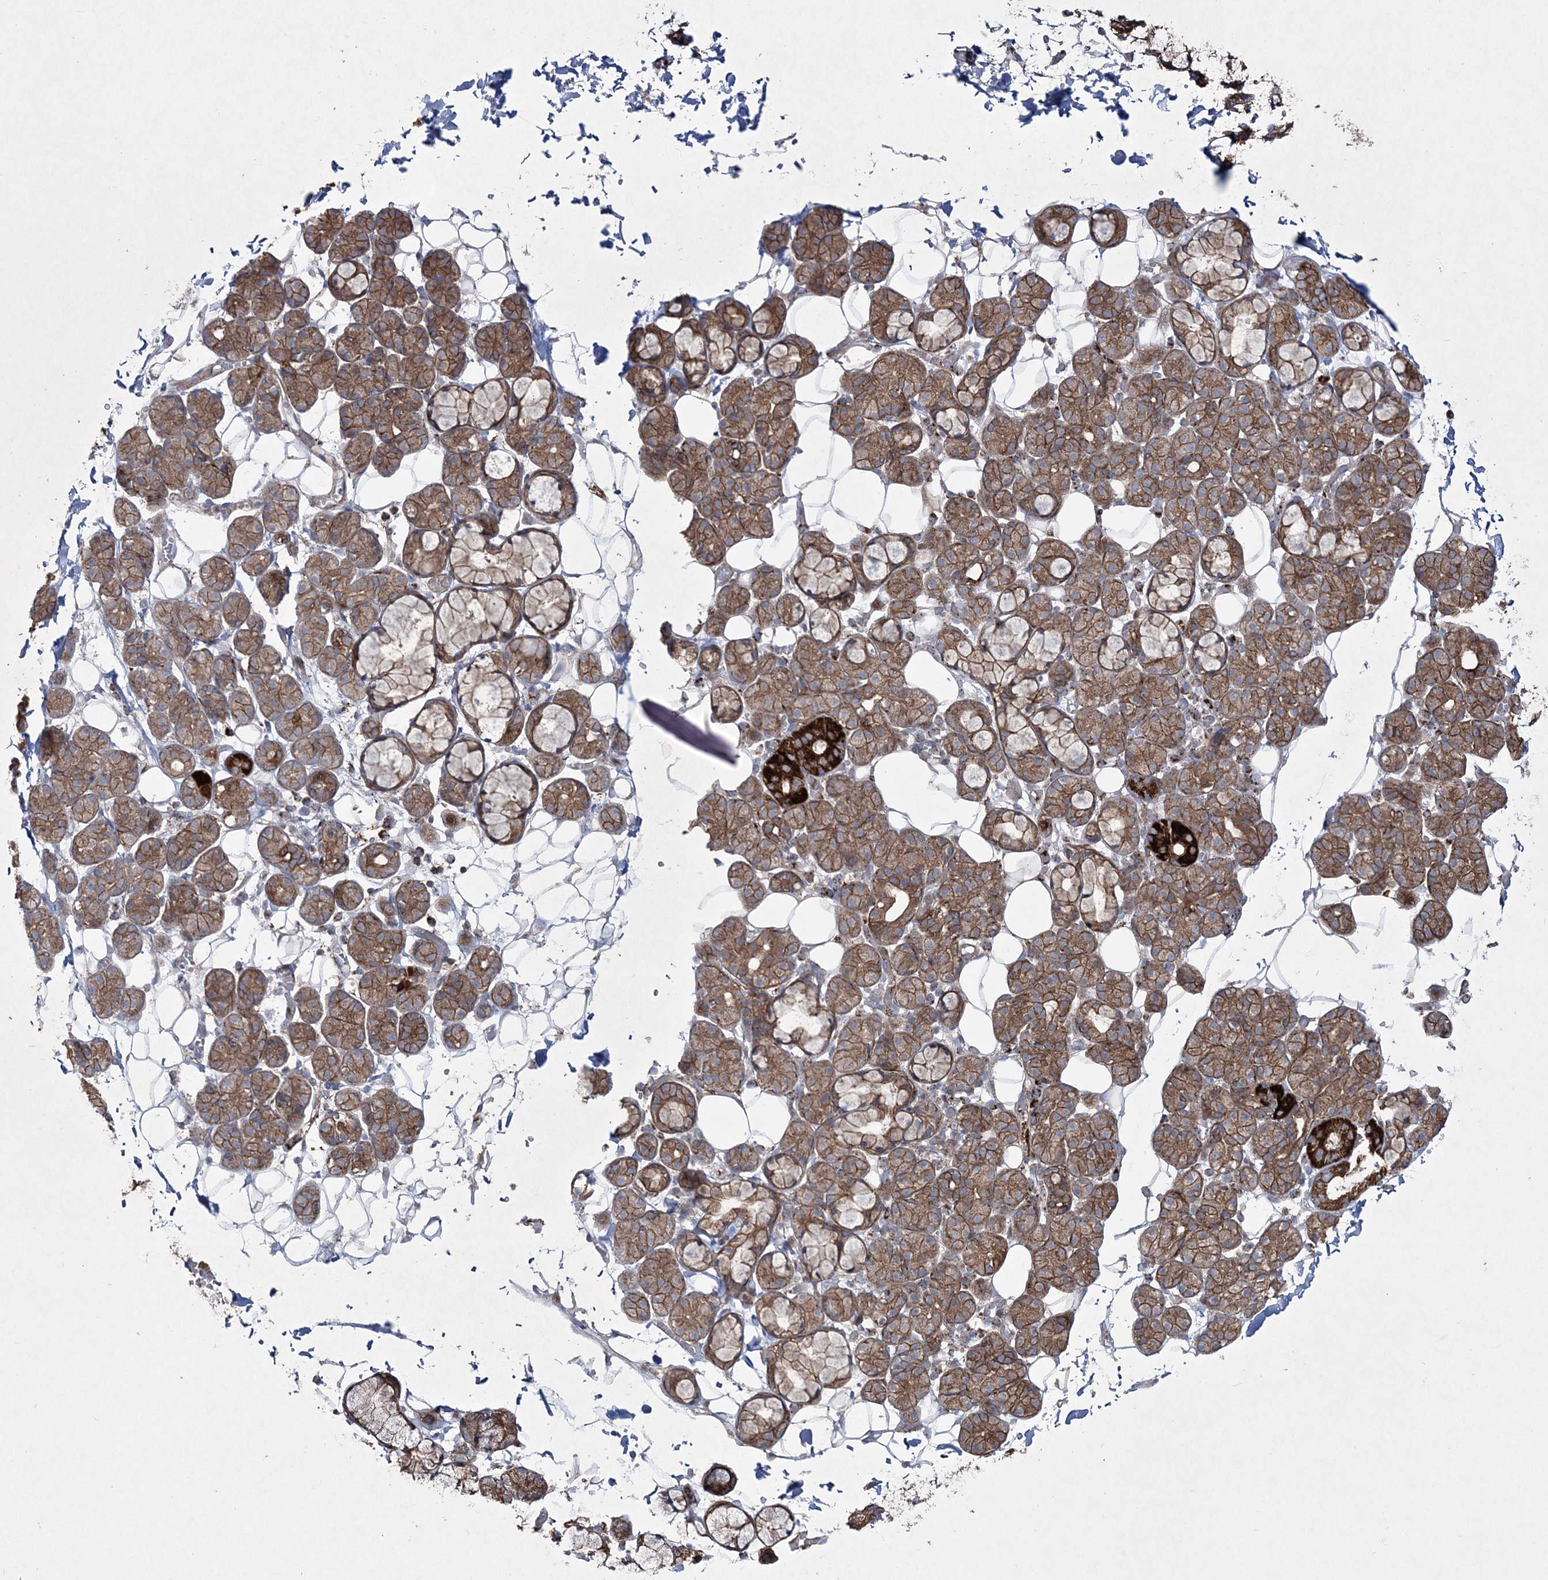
{"staining": {"intensity": "strong", "quantity": "<25%", "location": "cytoplasmic/membranous"}, "tissue": "salivary gland", "cell_type": "Glandular cells", "image_type": "normal", "snomed": [{"axis": "morphology", "description": "Normal tissue, NOS"}, {"axis": "topography", "description": "Salivary gland"}], "caption": "Normal salivary gland displays strong cytoplasmic/membranous expression in approximately <25% of glandular cells.", "gene": "RICTOR", "patient": {"sex": "male", "age": 63}}